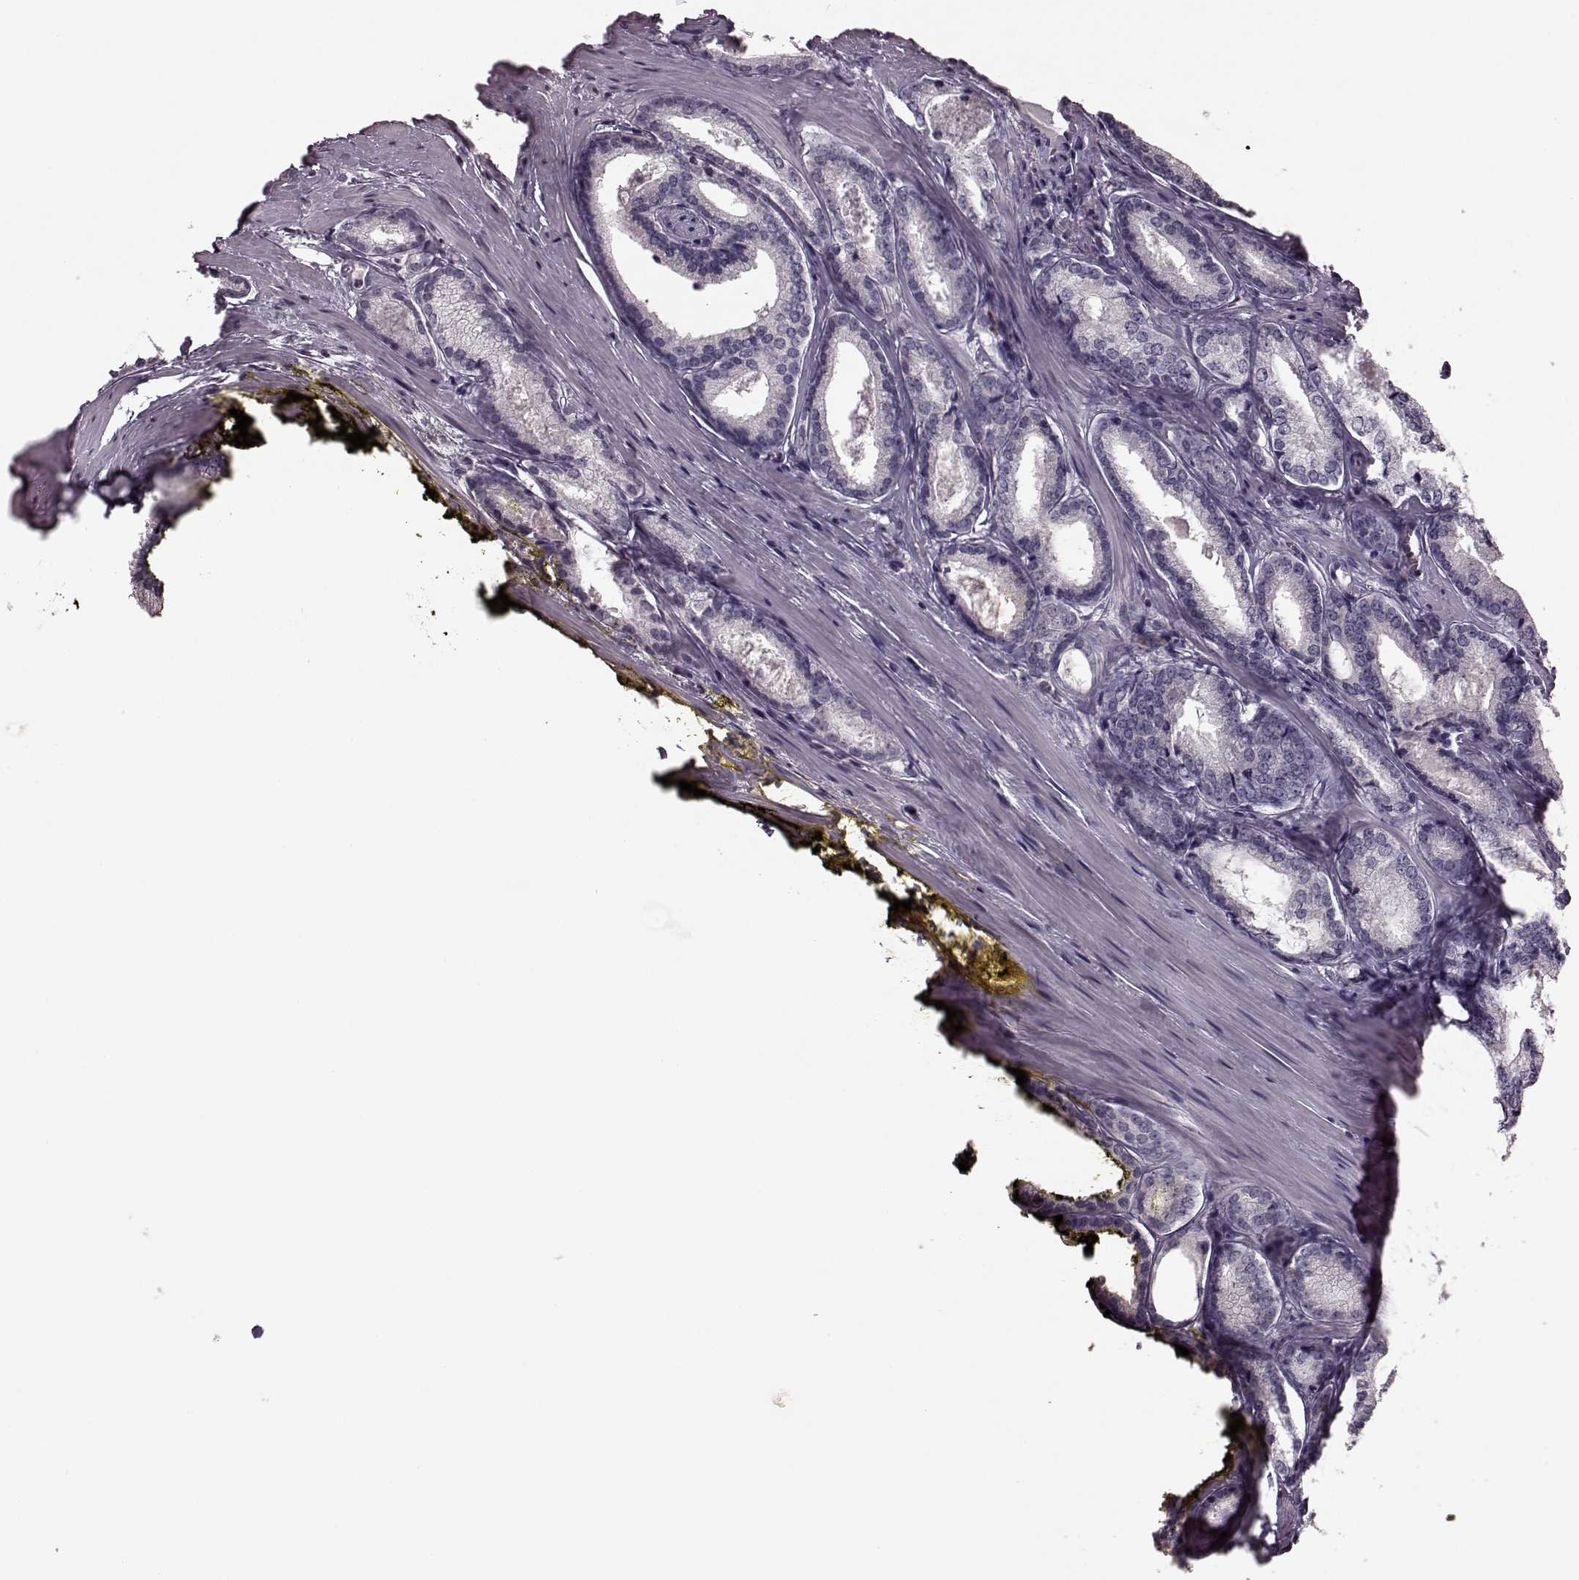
{"staining": {"intensity": "negative", "quantity": "none", "location": "none"}, "tissue": "prostate cancer", "cell_type": "Tumor cells", "image_type": "cancer", "snomed": [{"axis": "morphology", "description": "Adenocarcinoma, Low grade"}, {"axis": "topography", "description": "Prostate"}], "caption": "DAB (3,3'-diaminobenzidine) immunohistochemical staining of adenocarcinoma (low-grade) (prostate) shows no significant expression in tumor cells.", "gene": "CD28", "patient": {"sex": "male", "age": 56}}